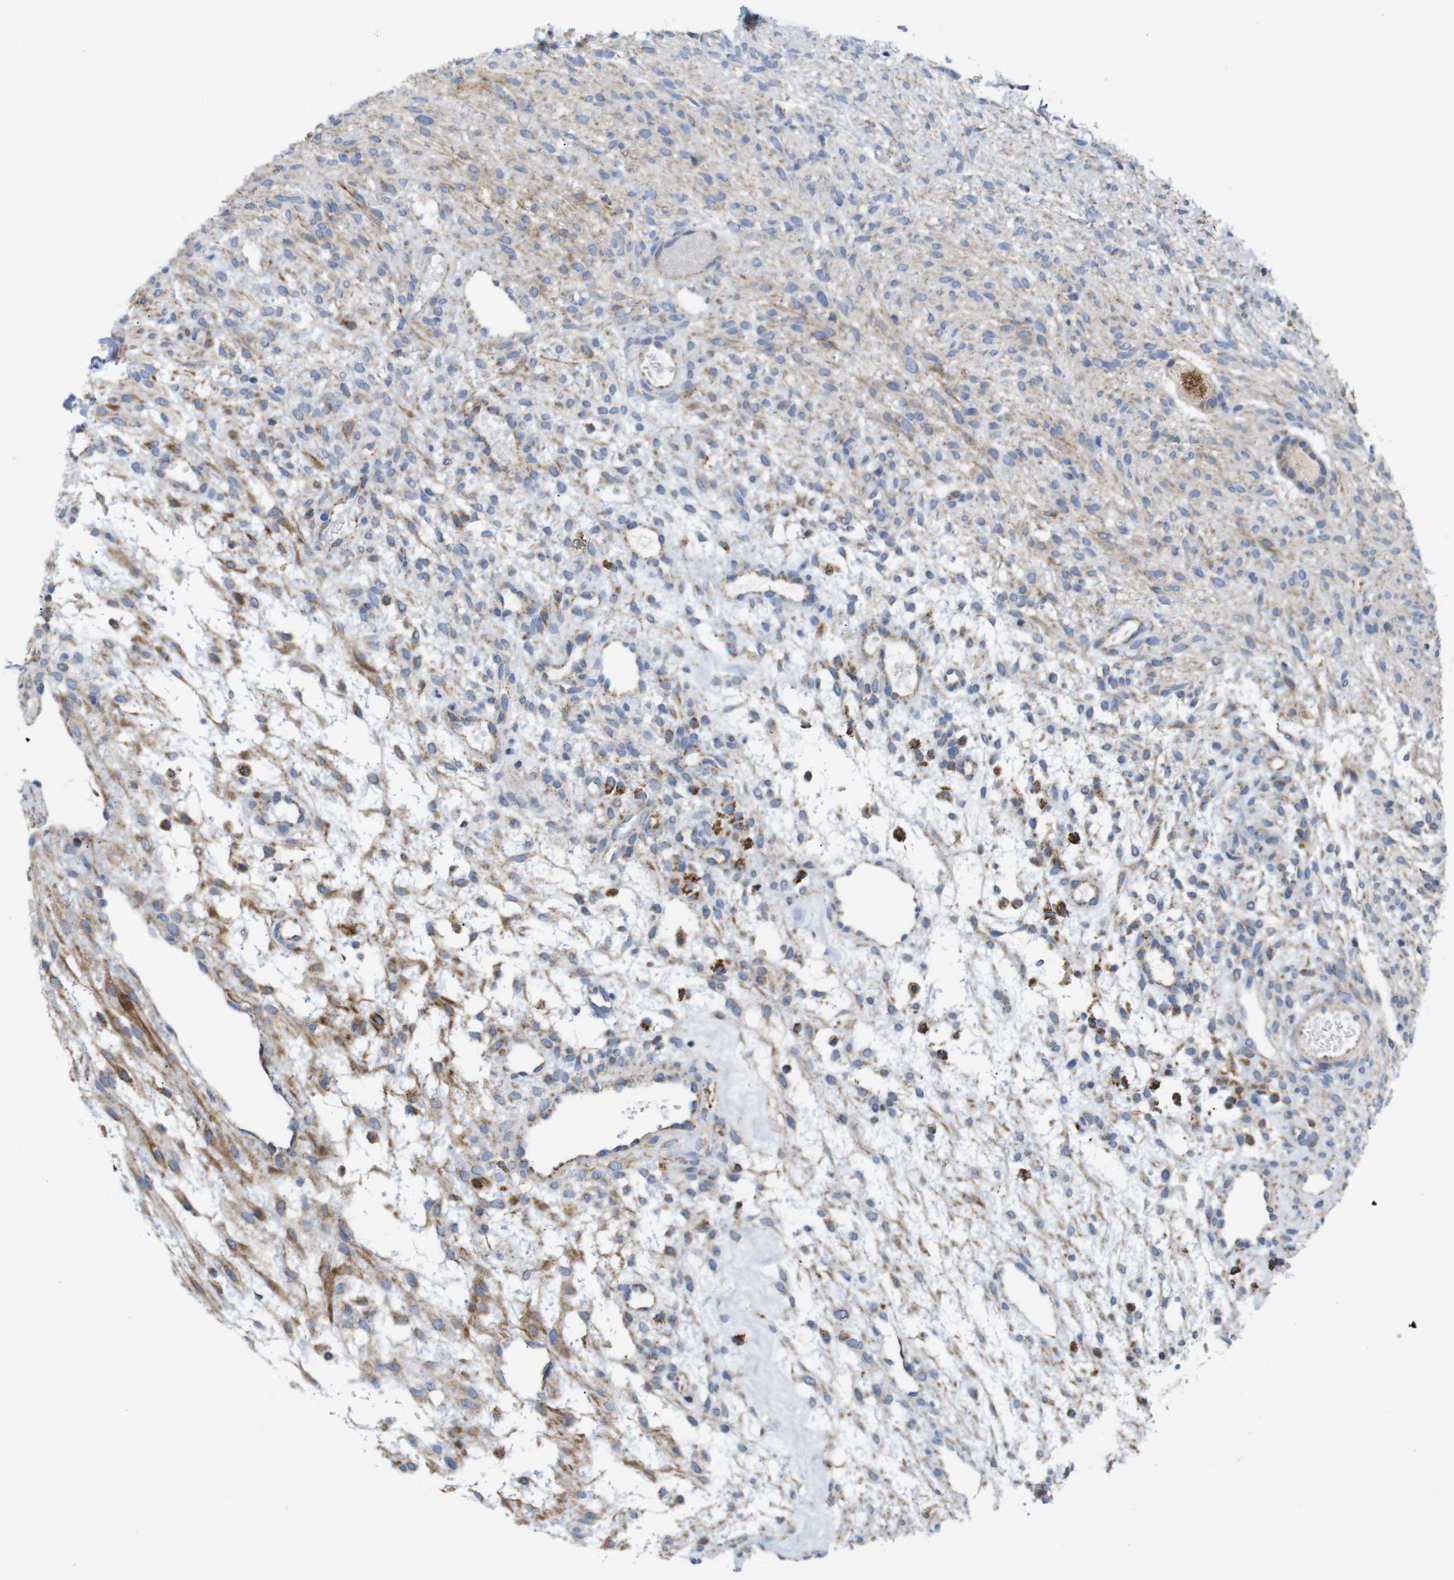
{"staining": {"intensity": "strong", "quantity": ">75%", "location": "cytoplasmic/membranous"}, "tissue": "ovary", "cell_type": "Follicle cells", "image_type": "normal", "snomed": [{"axis": "morphology", "description": "Normal tissue, NOS"}, {"axis": "morphology", "description": "Cyst, NOS"}, {"axis": "topography", "description": "Ovary"}], "caption": "Strong cytoplasmic/membranous staining is appreciated in about >75% of follicle cells in normal ovary. (Stains: DAB in brown, nuclei in blue, Microscopy: brightfield microscopy at high magnification).", "gene": "FAM171B", "patient": {"sex": "female", "age": 18}}